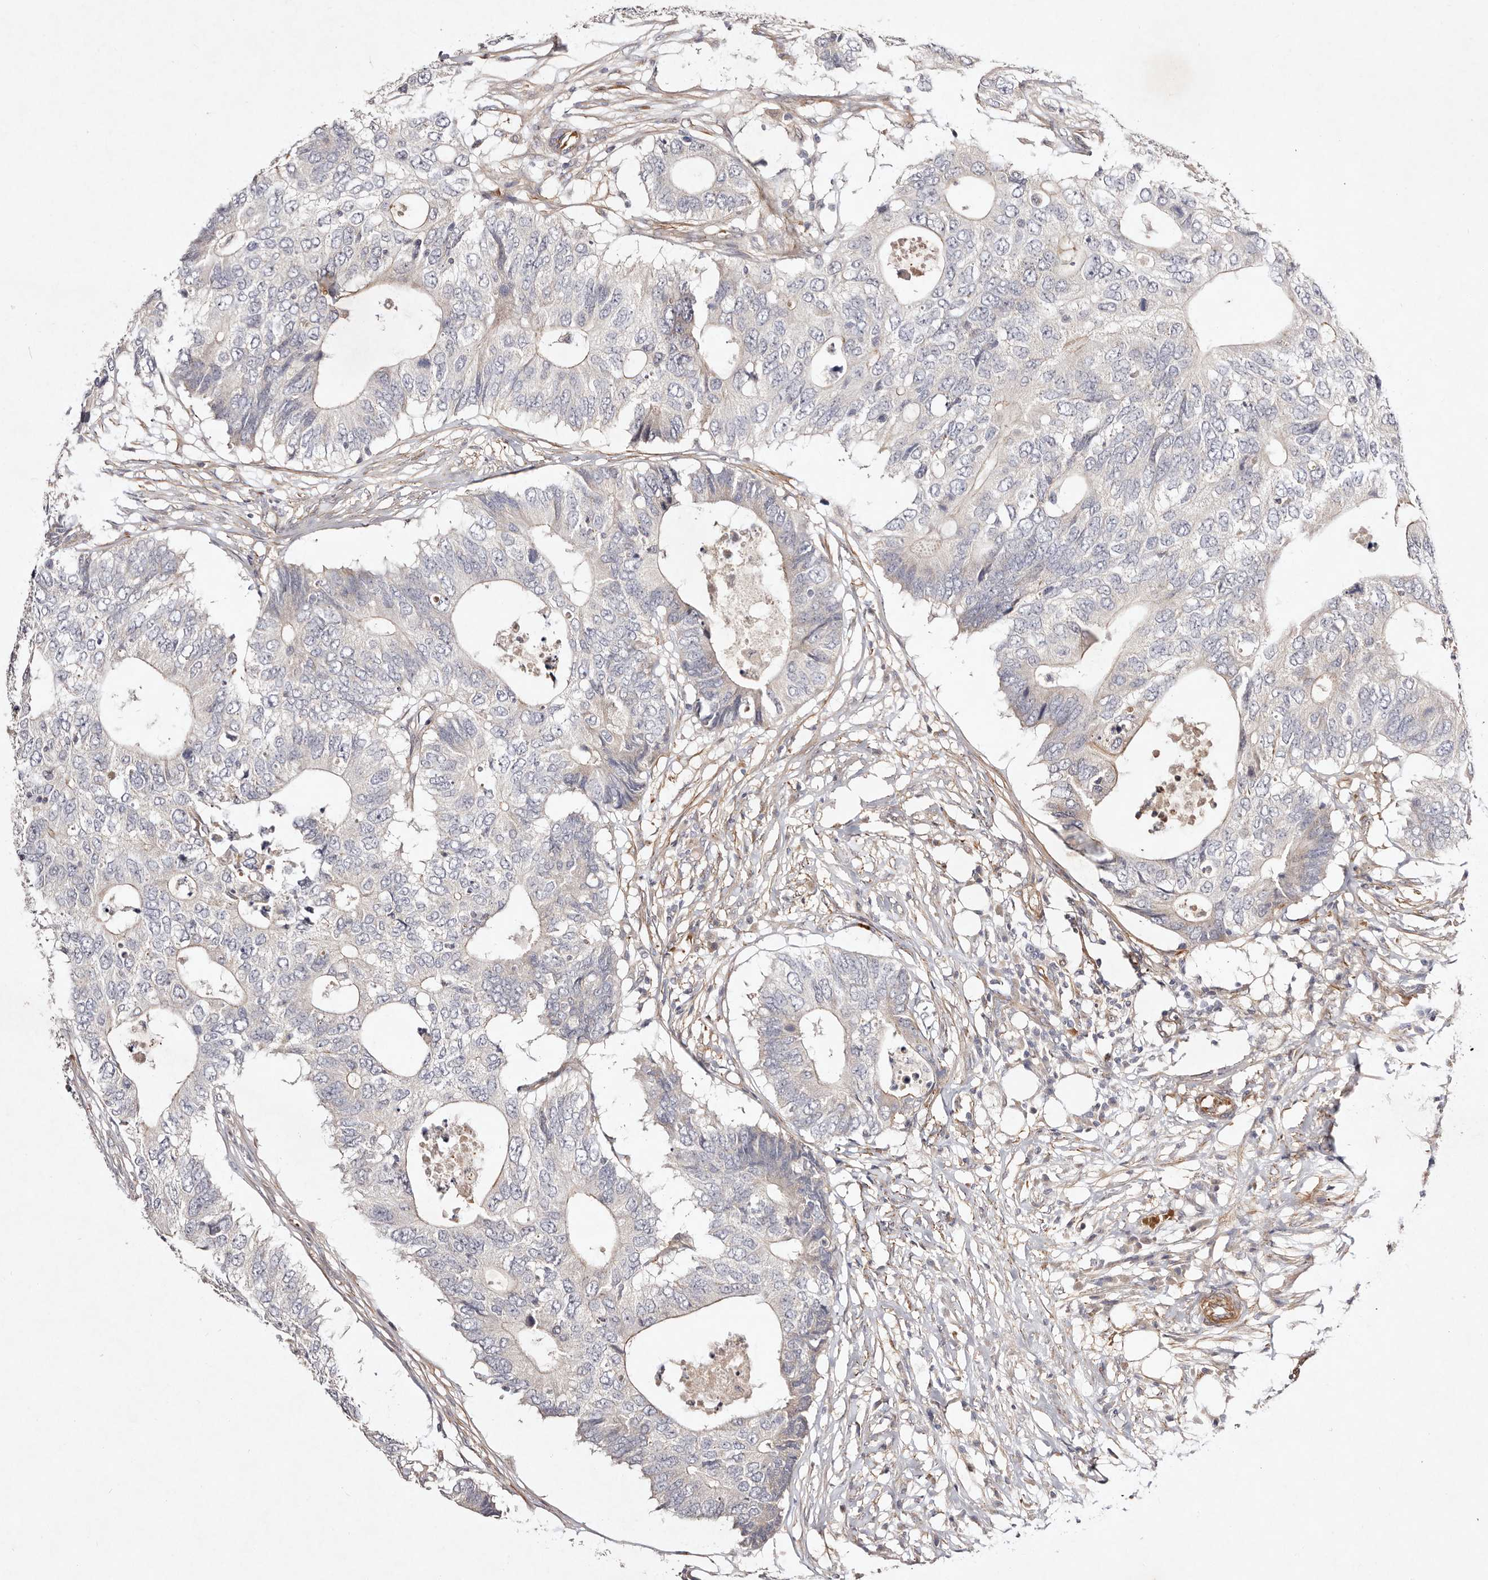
{"staining": {"intensity": "weak", "quantity": "<25%", "location": "cytoplasmic/membranous"}, "tissue": "colorectal cancer", "cell_type": "Tumor cells", "image_type": "cancer", "snomed": [{"axis": "morphology", "description": "Adenocarcinoma, NOS"}, {"axis": "topography", "description": "Colon"}], "caption": "An image of colorectal cancer stained for a protein exhibits no brown staining in tumor cells. (IHC, brightfield microscopy, high magnification).", "gene": "MTMR11", "patient": {"sex": "male", "age": 71}}